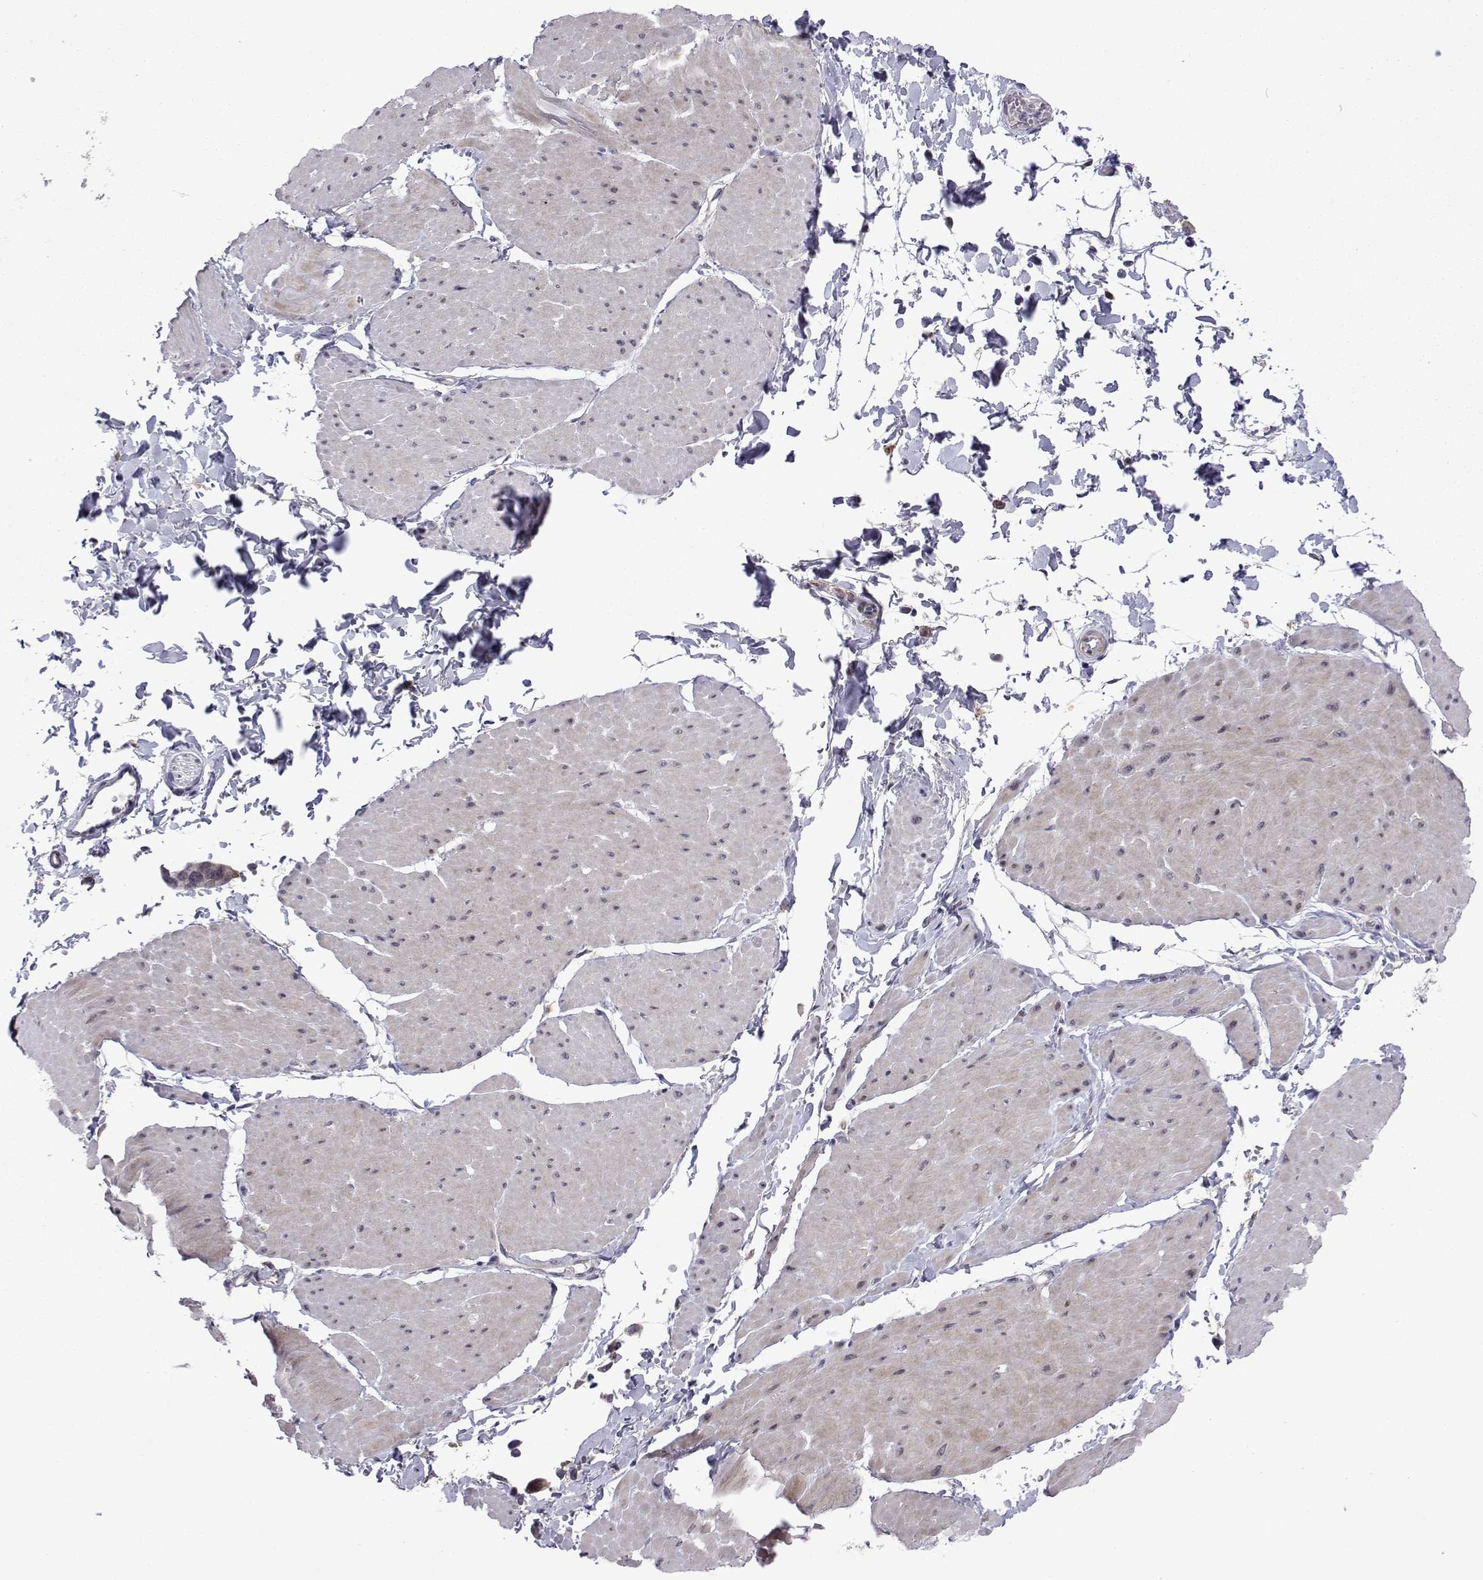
{"staining": {"intensity": "negative", "quantity": "none", "location": "none"}, "tissue": "adipose tissue", "cell_type": "Adipocytes", "image_type": "normal", "snomed": [{"axis": "morphology", "description": "Normal tissue, NOS"}, {"axis": "topography", "description": "Smooth muscle"}, {"axis": "topography", "description": "Peripheral nerve tissue"}], "caption": "Adipose tissue was stained to show a protein in brown. There is no significant staining in adipocytes. The staining is performed using DAB (3,3'-diaminobenzidine) brown chromogen with nuclei counter-stained in using hematoxylin.", "gene": "EFCAB3", "patient": {"sex": "male", "age": 58}}